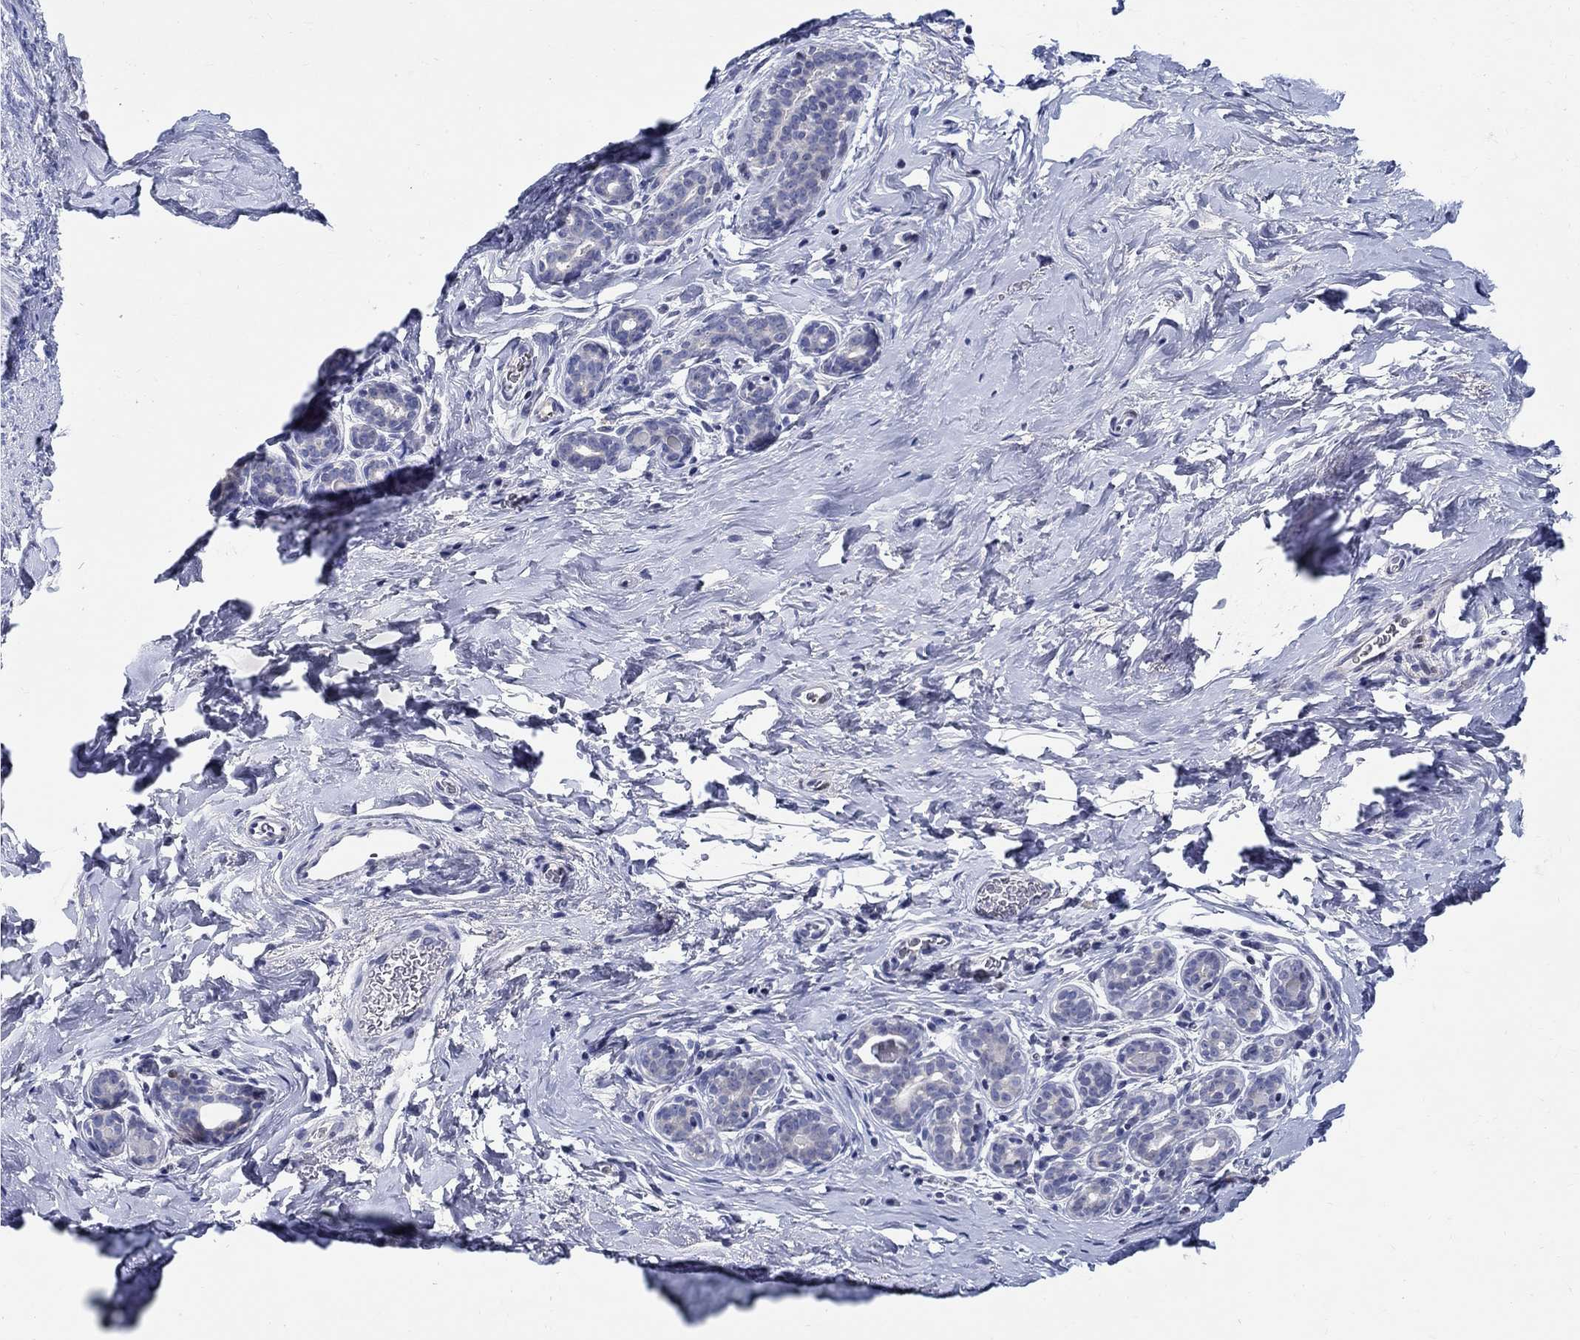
{"staining": {"intensity": "negative", "quantity": "none", "location": "none"}, "tissue": "breast", "cell_type": "Adipocytes", "image_type": "normal", "snomed": [{"axis": "morphology", "description": "Normal tissue, NOS"}, {"axis": "topography", "description": "Skin"}, {"axis": "topography", "description": "Breast"}], "caption": "The immunohistochemistry (IHC) image has no significant positivity in adipocytes of breast. (DAB (3,3'-diaminobenzidine) immunohistochemistry (IHC), high magnification).", "gene": "CRYGA", "patient": {"sex": "female", "age": 43}}